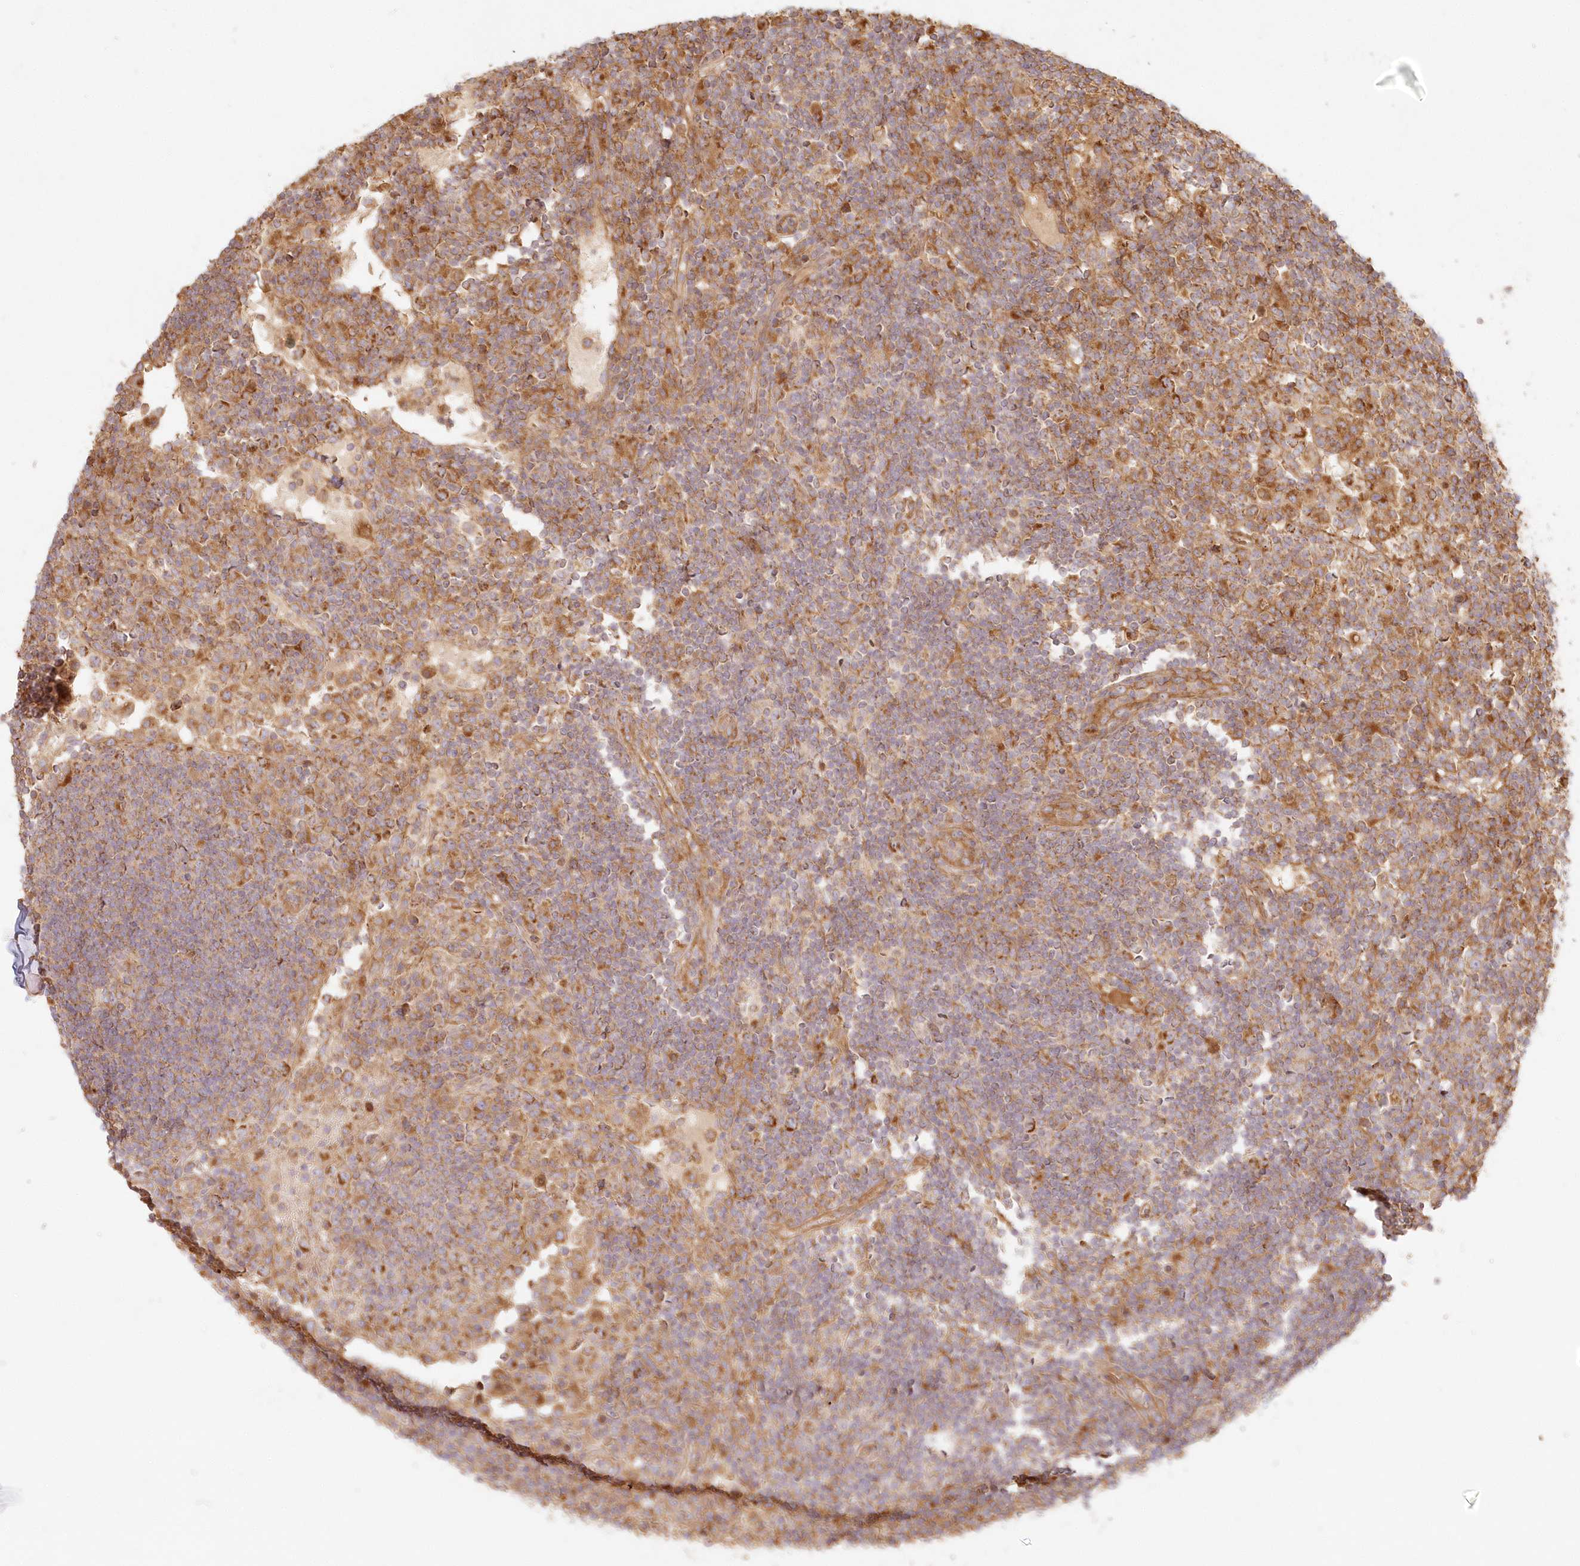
{"staining": {"intensity": "moderate", "quantity": ">75%", "location": "cytoplasmic/membranous"}, "tissue": "lymph node", "cell_type": "Germinal center cells", "image_type": "normal", "snomed": [{"axis": "morphology", "description": "Normal tissue, NOS"}, {"axis": "topography", "description": "Lymph node"}], "caption": "A high-resolution image shows immunohistochemistry (IHC) staining of benign lymph node, which exhibits moderate cytoplasmic/membranous staining in approximately >75% of germinal center cells.", "gene": "KIAA0232", "patient": {"sex": "female", "age": 53}}